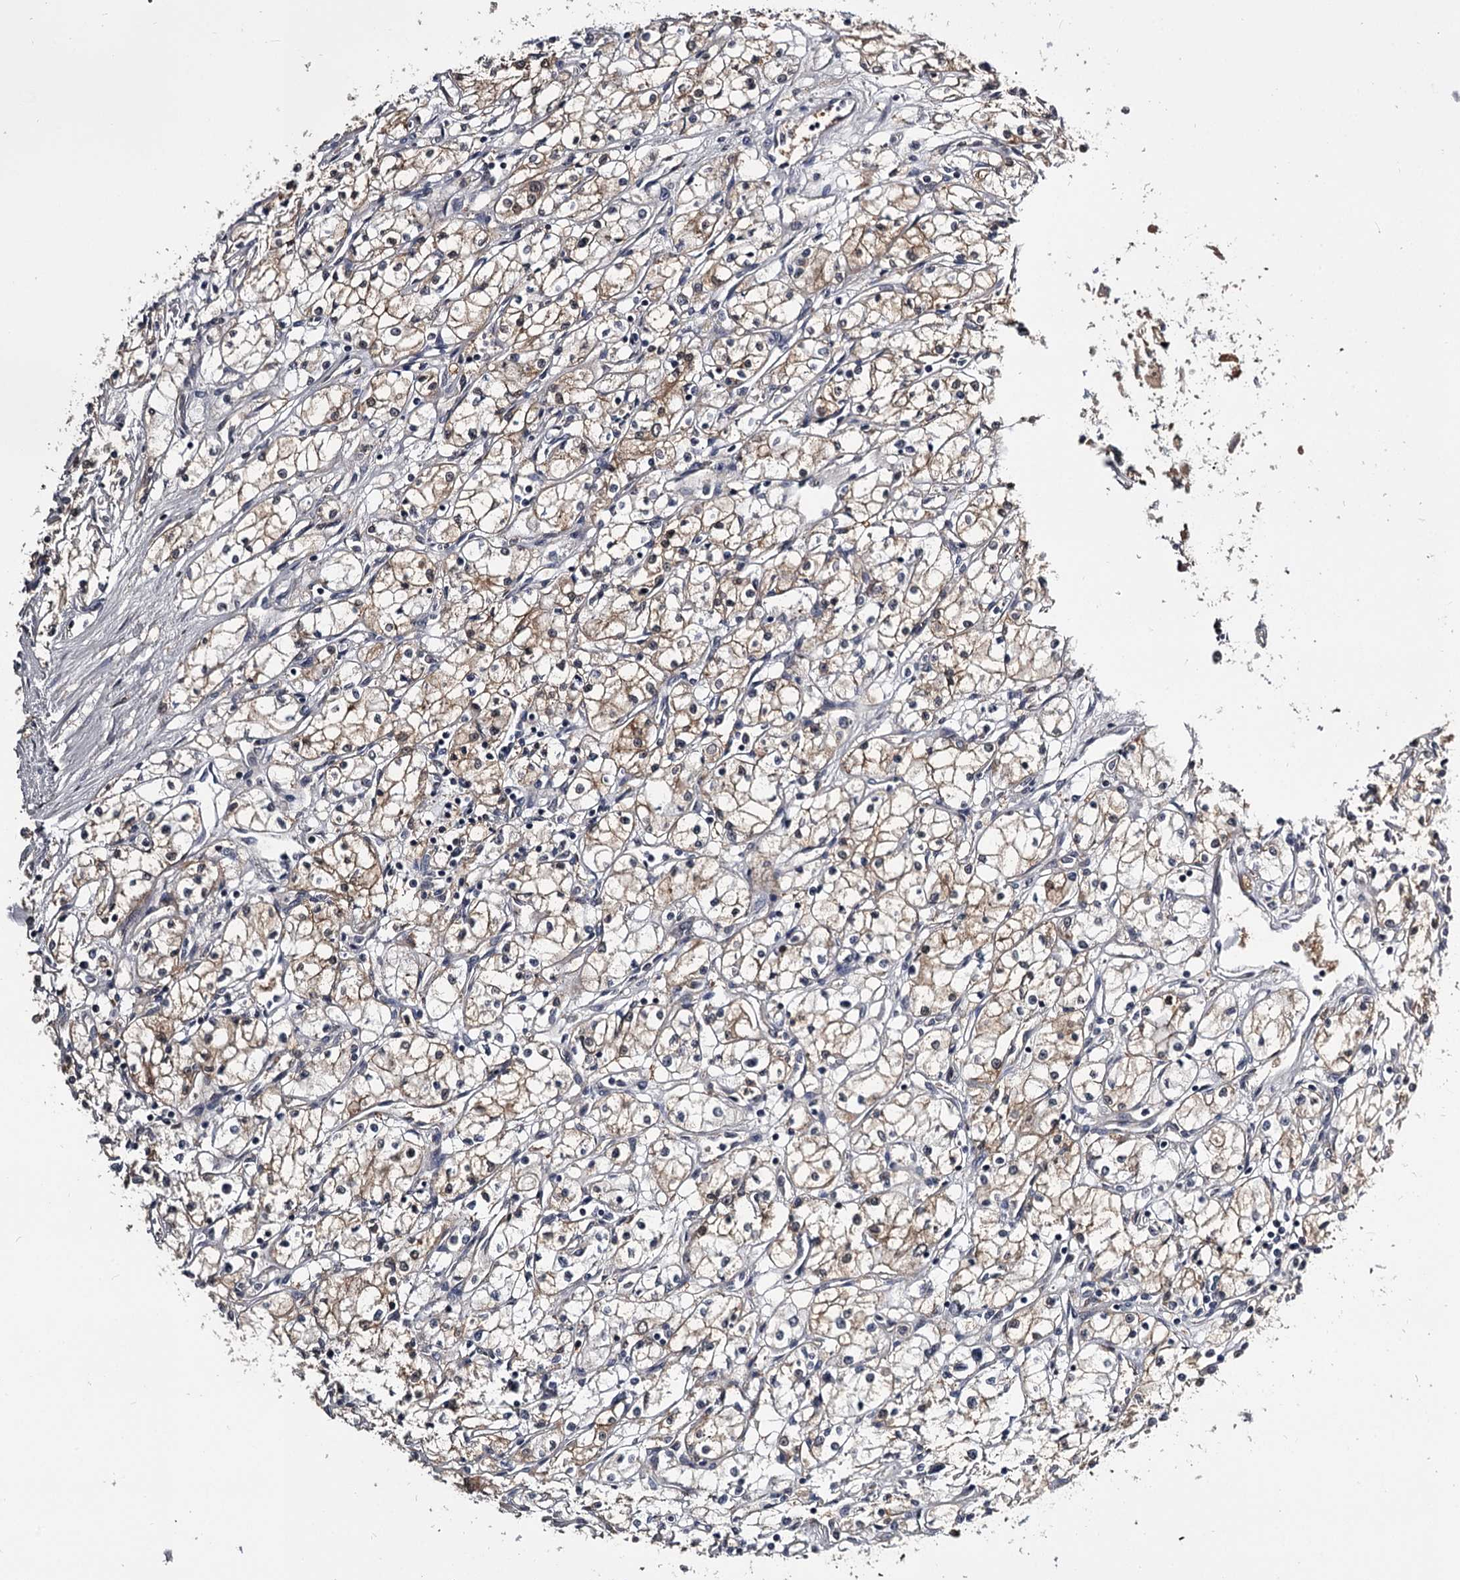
{"staining": {"intensity": "weak", "quantity": "25%-75%", "location": "cytoplasmic/membranous"}, "tissue": "renal cancer", "cell_type": "Tumor cells", "image_type": "cancer", "snomed": [{"axis": "morphology", "description": "Adenocarcinoma, NOS"}, {"axis": "topography", "description": "Kidney"}], "caption": "A high-resolution image shows IHC staining of adenocarcinoma (renal), which reveals weak cytoplasmic/membranous positivity in about 25%-75% of tumor cells.", "gene": "GSTO1", "patient": {"sex": "male", "age": 59}}